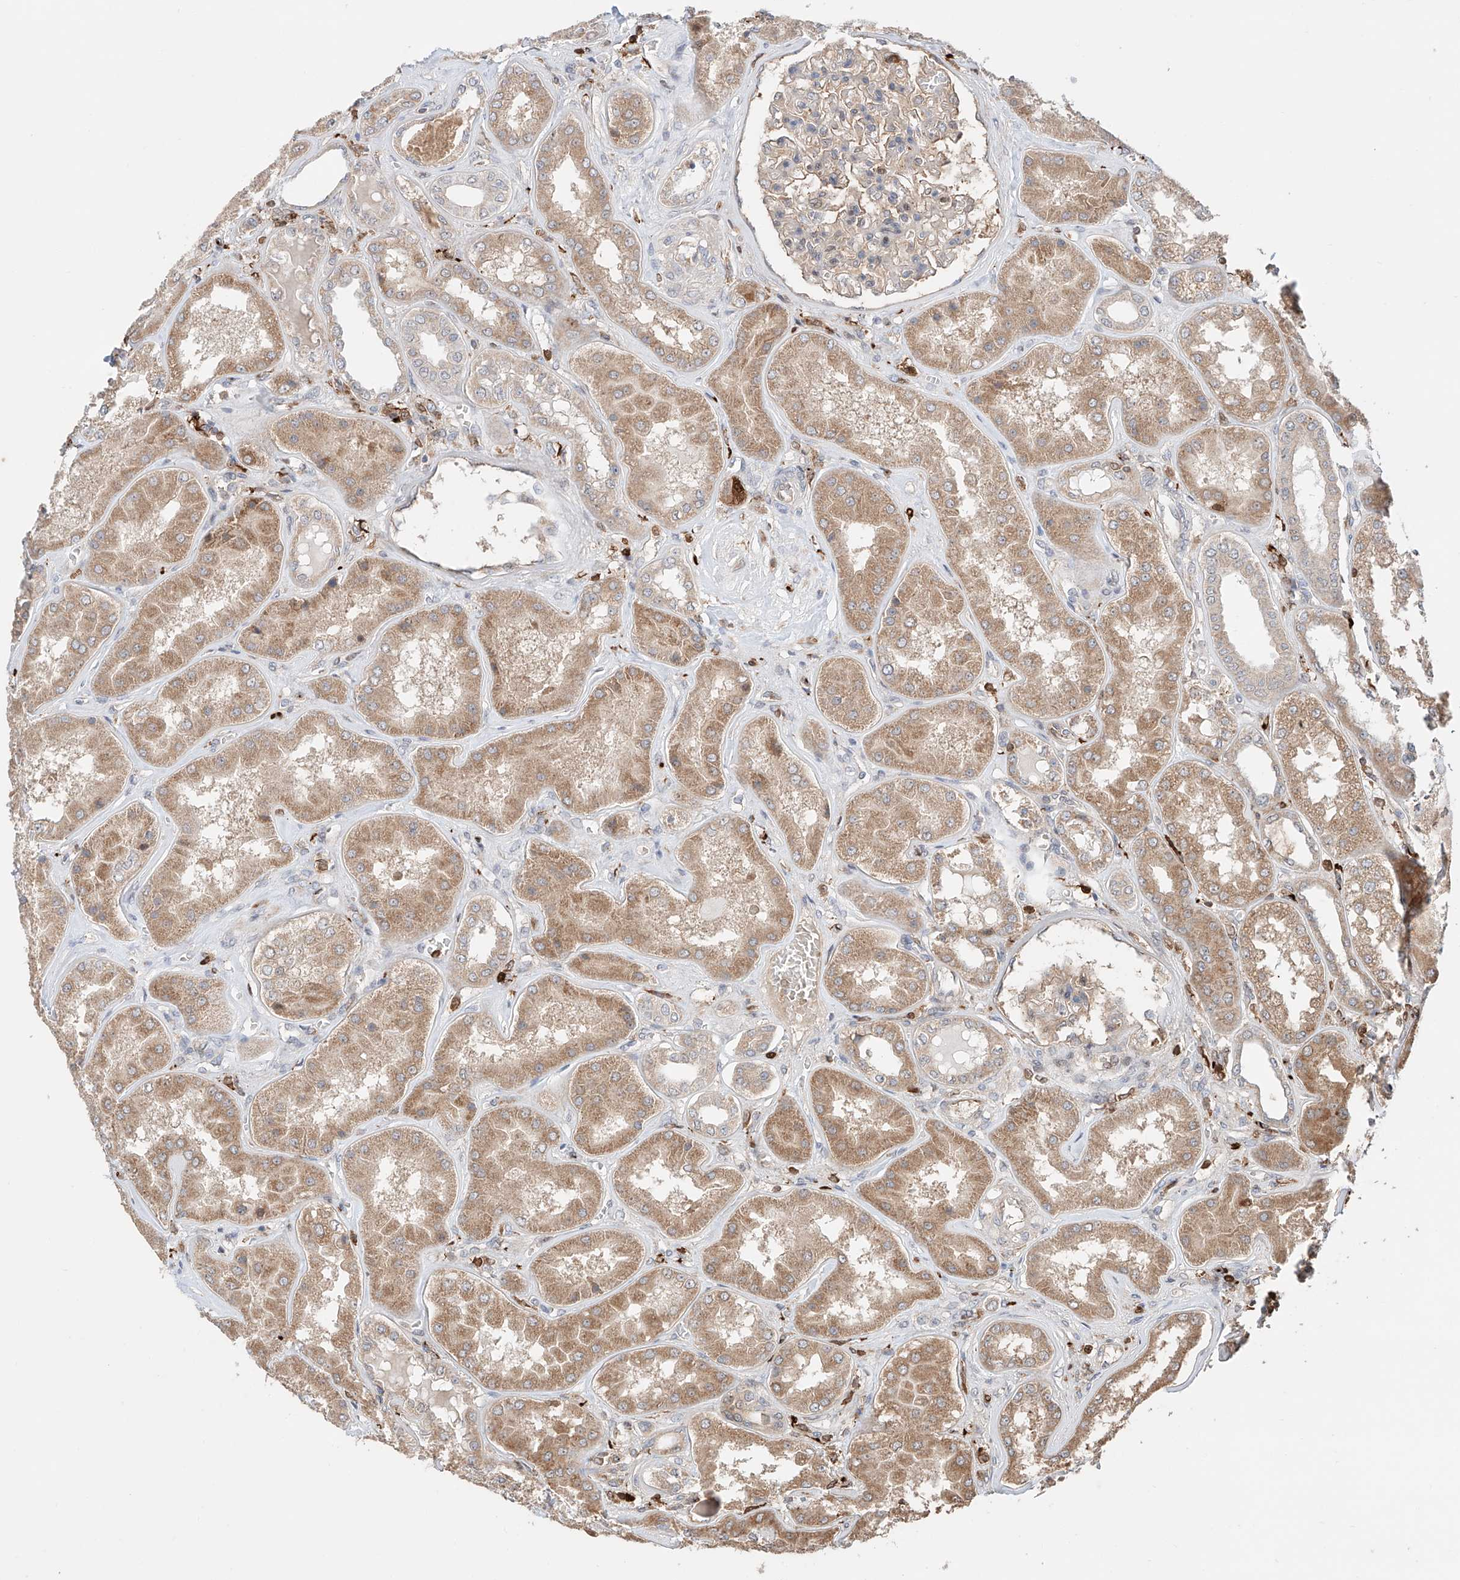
{"staining": {"intensity": "weak", "quantity": "25%-75%", "location": "cytoplasmic/membranous"}, "tissue": "kidney", "cell_type": "Cells in glomeruli", "image_type": "normal", "snomed": [{"axis": "morphology", "description": "Normal tissue, NOS"}, {"axis": "topography", "description": "Kidney"}], "caption": "Cells in glomeruli exhibit low levels of weak cytoplasmic/membranous expression in approximately 25%-75% of cells in benign kidney. (DAB IHC with brightfield microscopy, high magnification).", "gene": "IGSF22", "patient": {"sex": "female", "age": 41}}